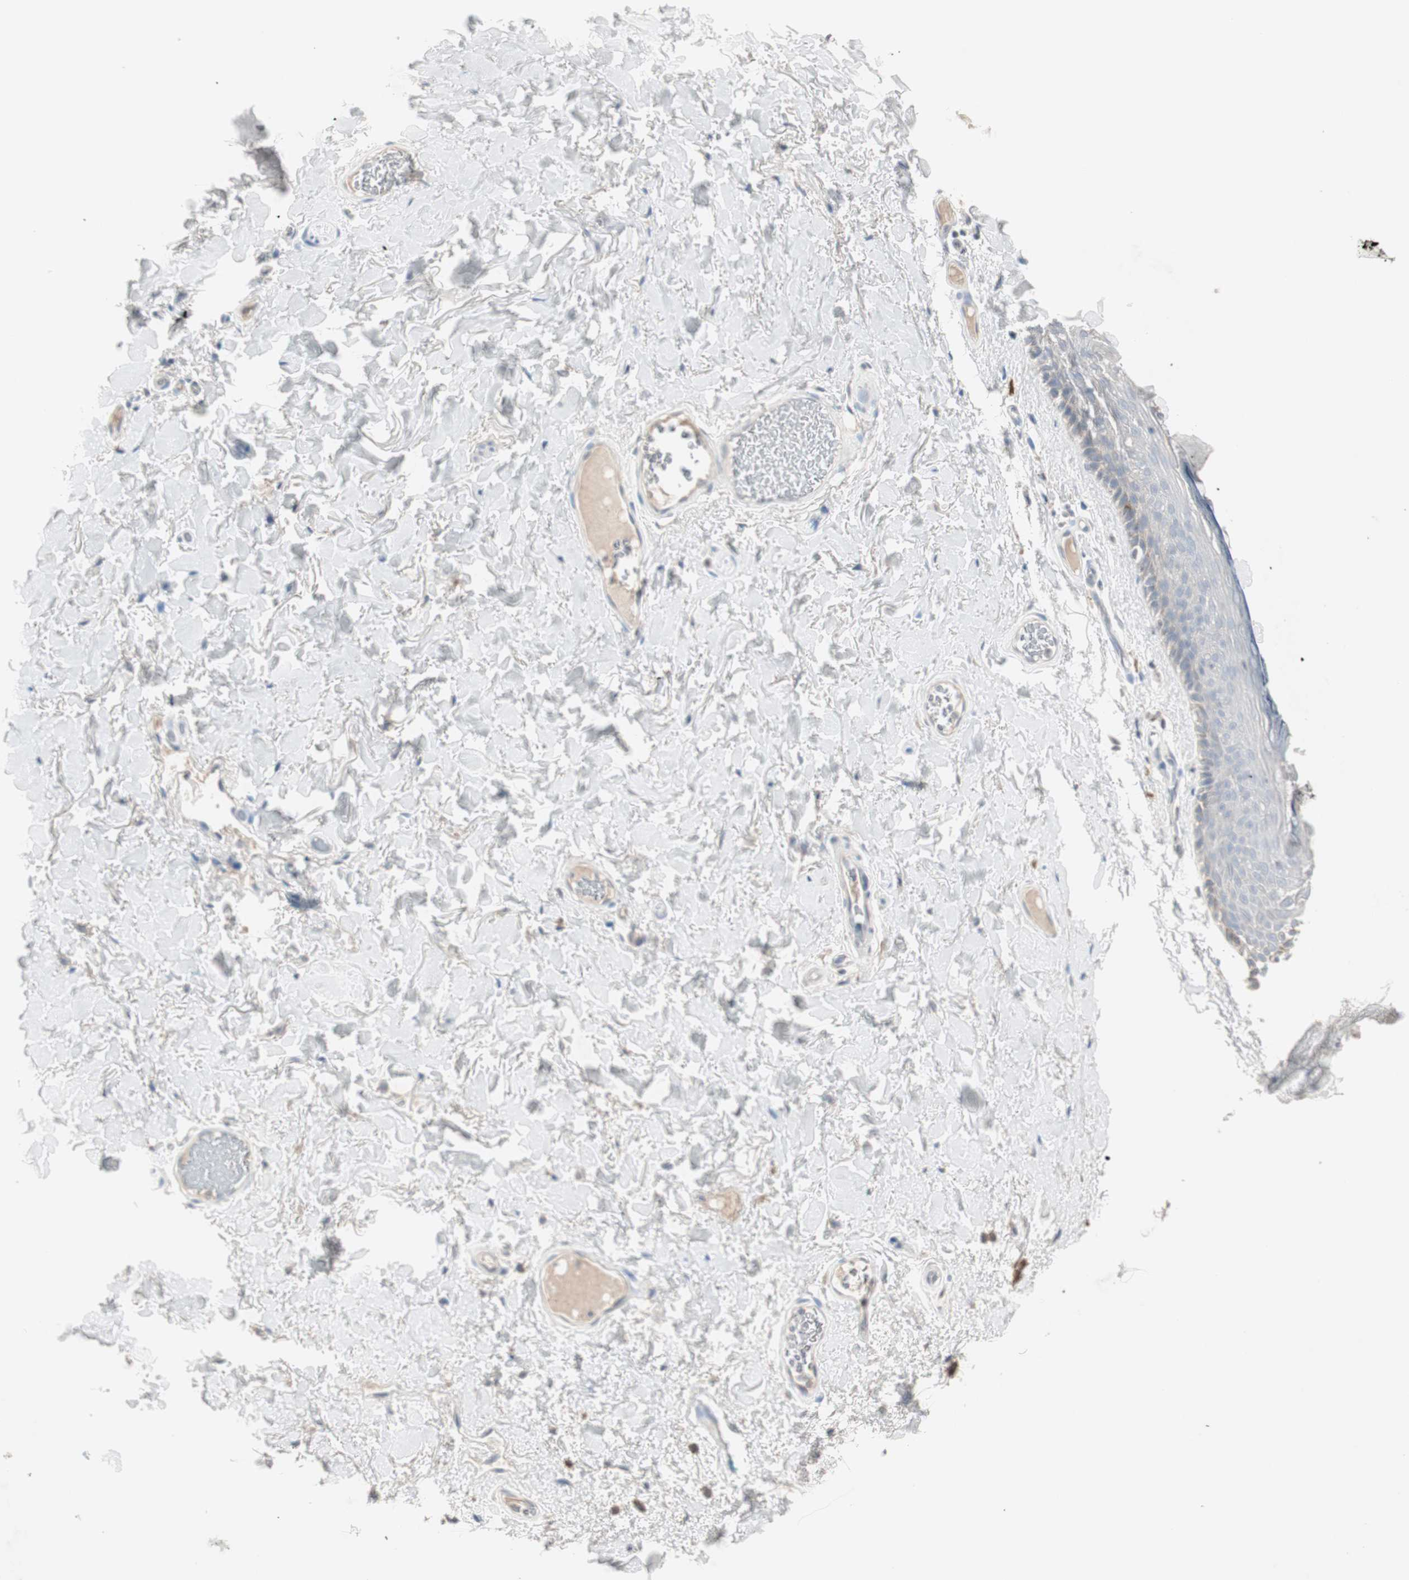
{"staining": {"intensity": "negative", "quantity": "none", "location": "none"}, "tissue": "skin", "cell_type": "Epidermal cells", "image_type": "normal", "snomed": [{"axis": "morphology", "description": "Normal tissue, NOS"}, {"axis": "topography", "description": "Anal"}], "caption": "The IHC micrograph has no significant staining in epidermal cells of skin.", "gene": "KHK", "patient": {"sex": "male", "age": 74}}